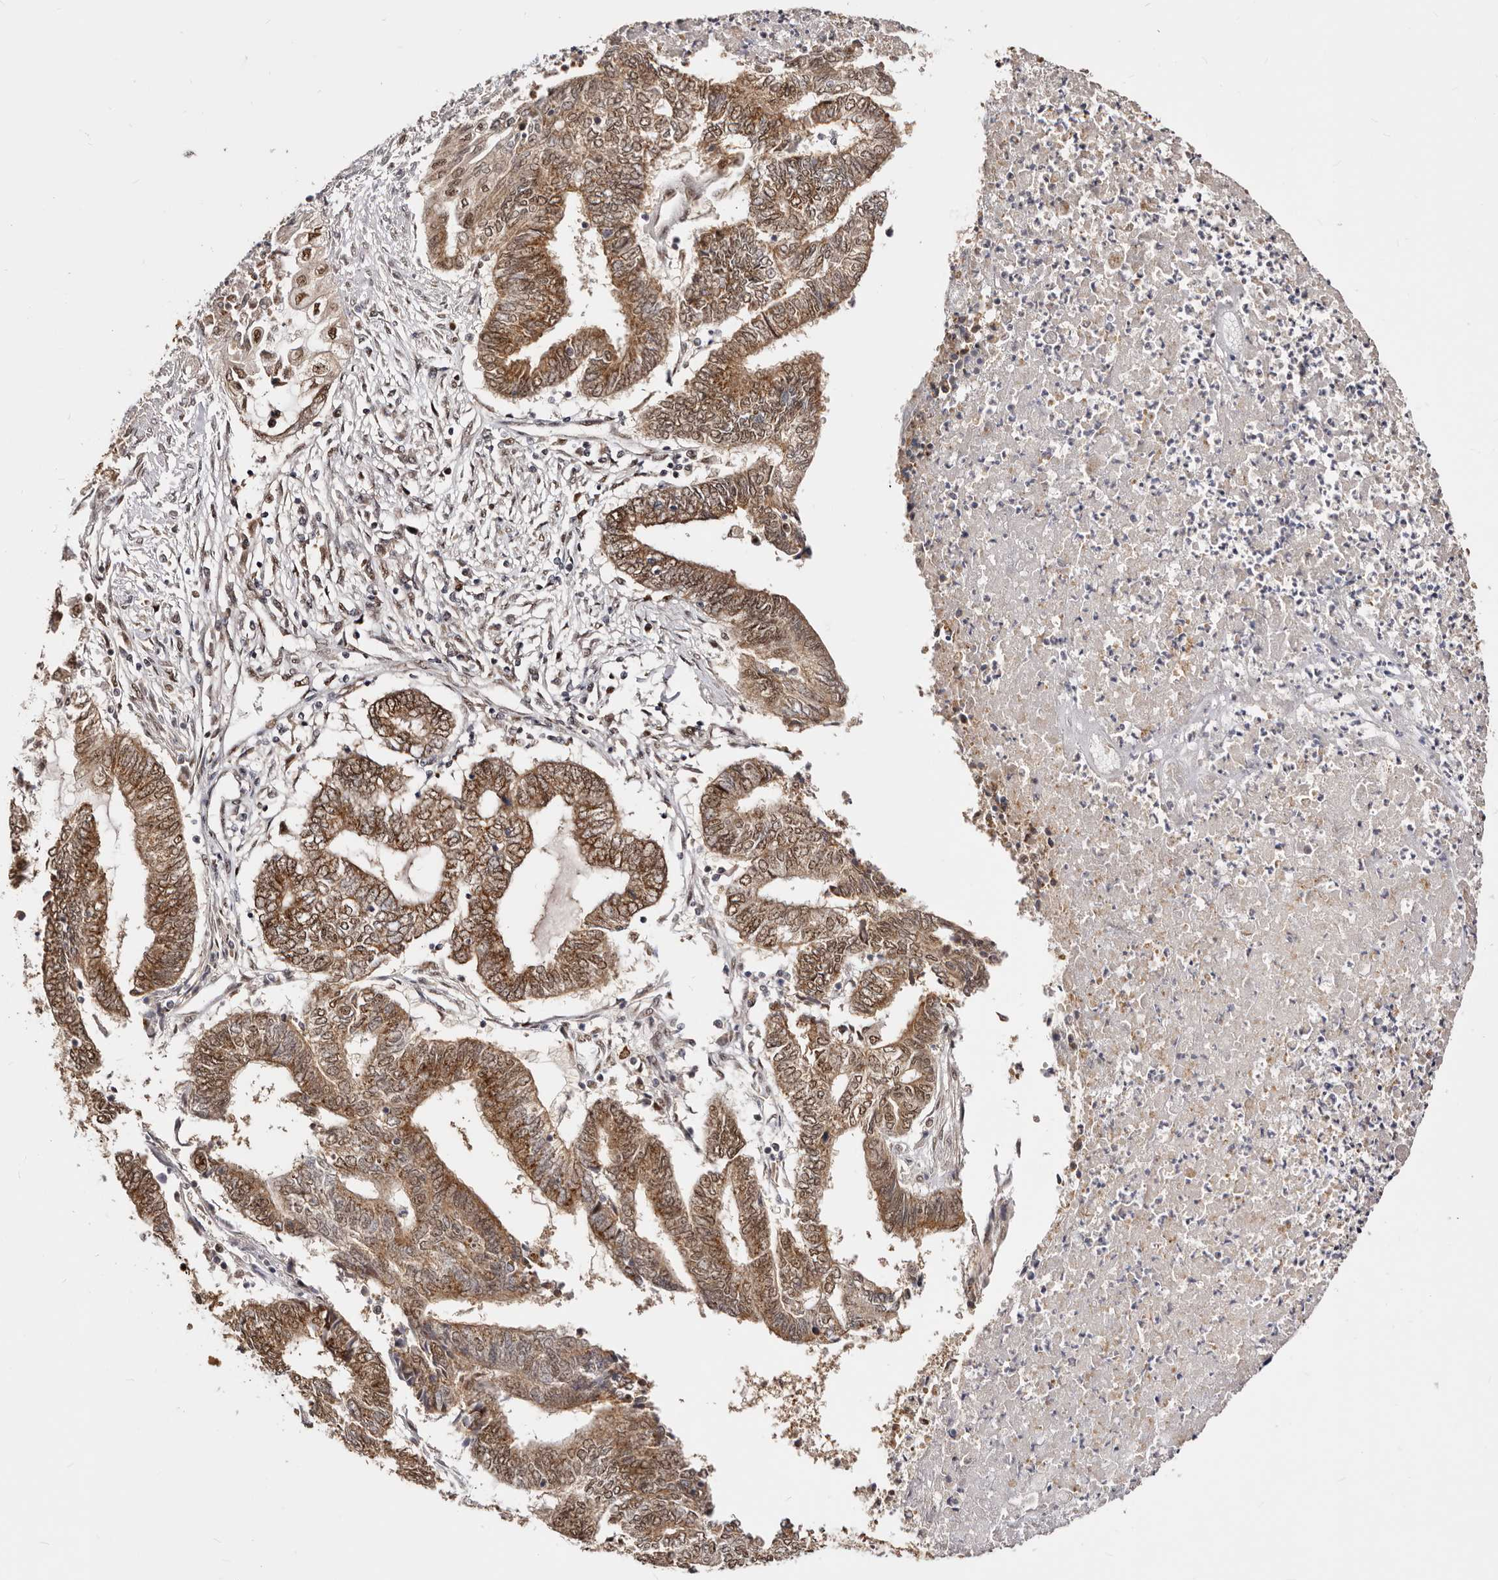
{"staining": {"intensity": "moderate", "quantity": ">75%", "location": "cytoplasmic/membranous,nuclear"}, "tissue": "endometrial cancer", "cell_type": "Tumor cells", "image_type": "cancer", "snomed": [{"axis": "morphology", "description": "Adenocarcinoma, NOS"}, {"axis": "topography", "description": "Uterus"}, {"axis": "topography", "description": "Endometrium"}], "caption": "Endometrial cancer stained with a brown dye demonstrates moderate cytoplasmic/membranous and nuclear positive expression in about >75% of tumor cells.", "gene": "SEC14L1", "patient": {"sex": "female", "age": 70}}